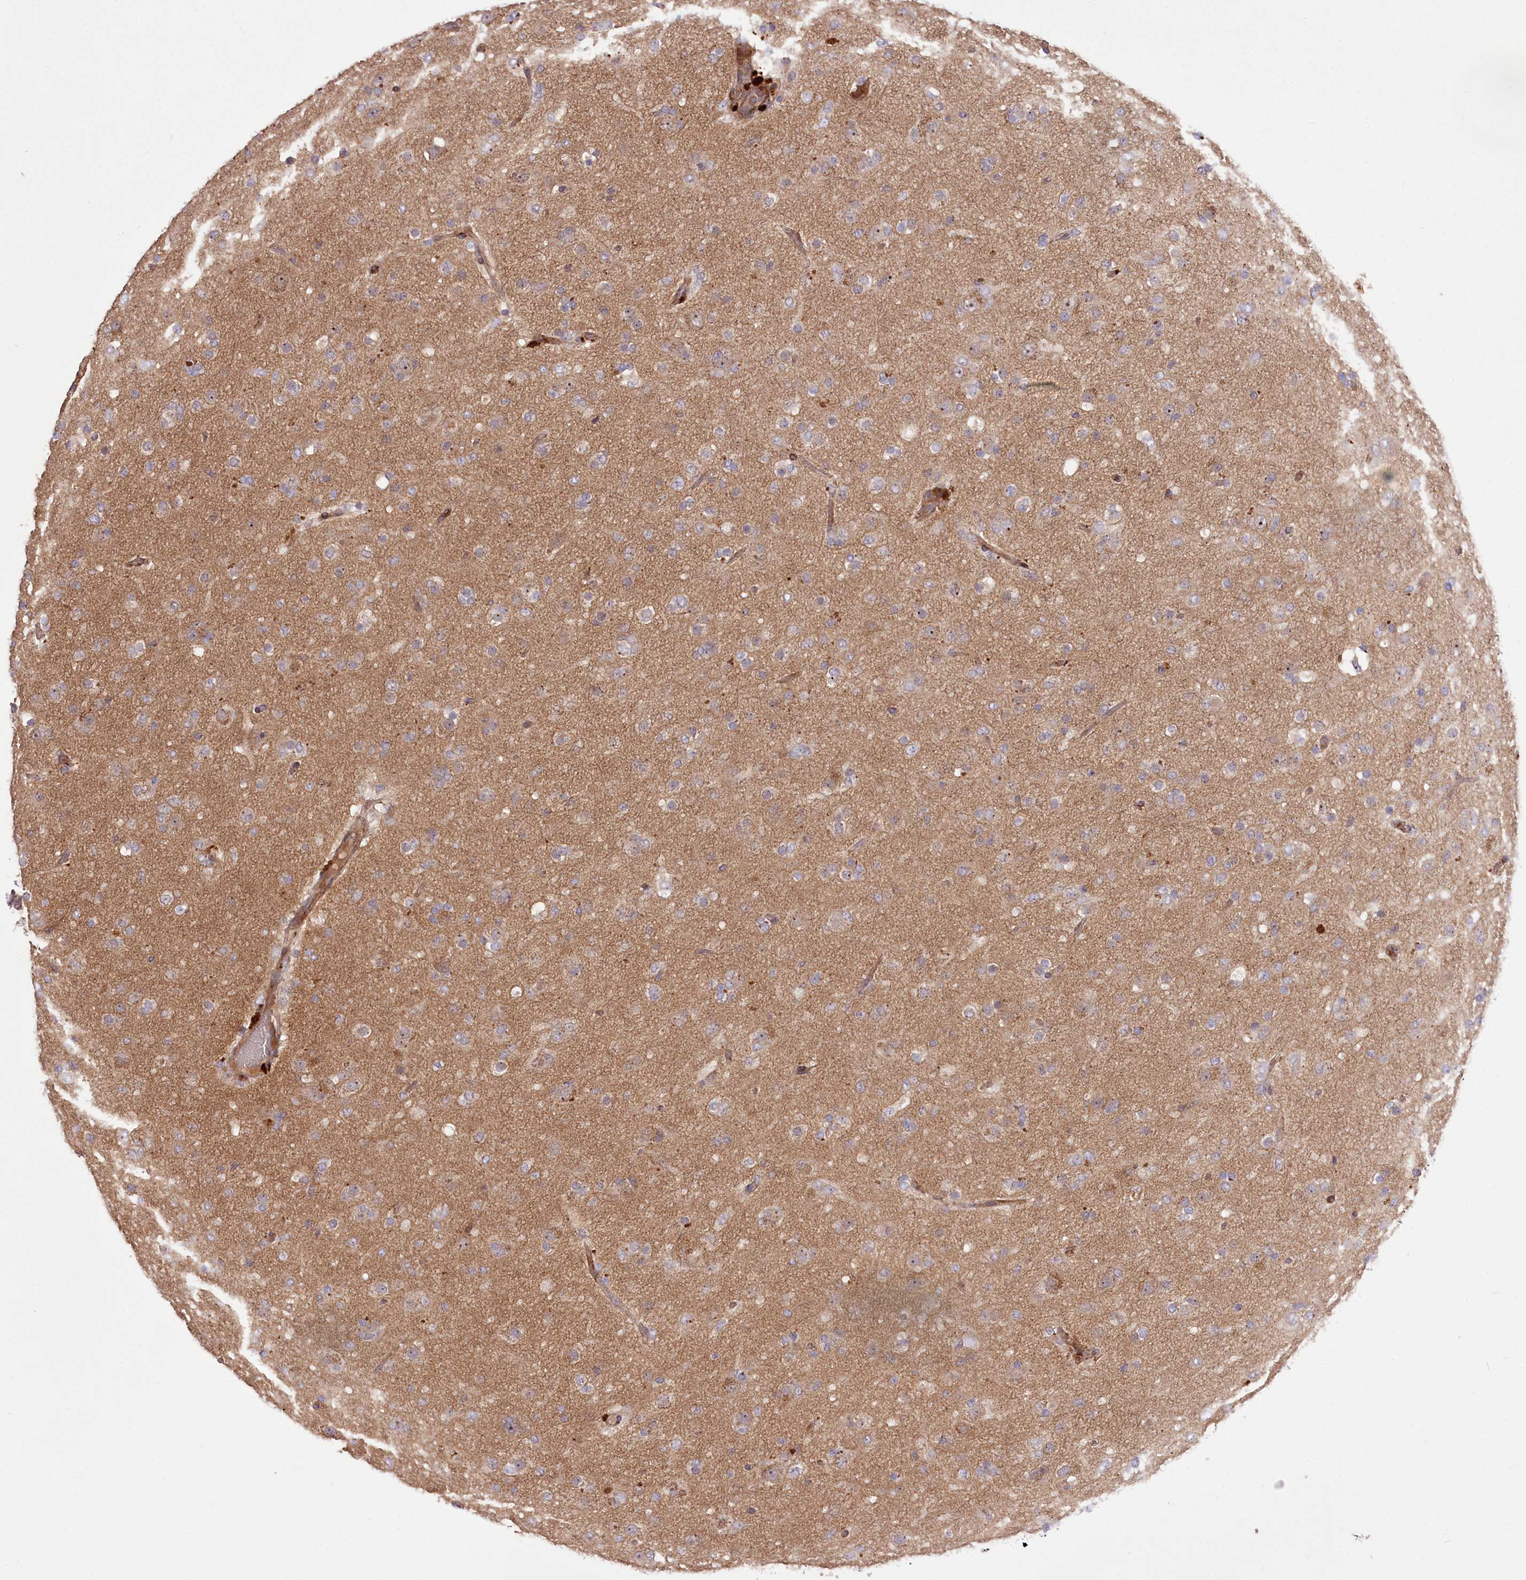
{"staining": {"intensity": "negative", "quantity": "none", "location": "none"}, "tissue": "glioma", "cell_type": "Tumor cells", "image_type": "cancer", "snomed": [{"axis": "morphology", "description": "Glioma, malignant, Low grade"}, {"axis": "topography", "description": "Brain"}], "caption": "DAB (3,3'-diaminobenzidine) immunohistochemical staining of human malignant low-grade glioma demonstrates no significant positivity in tumor cells.", "gene": "TRUB1", "patient": {"sex": "male", "age": 65}}